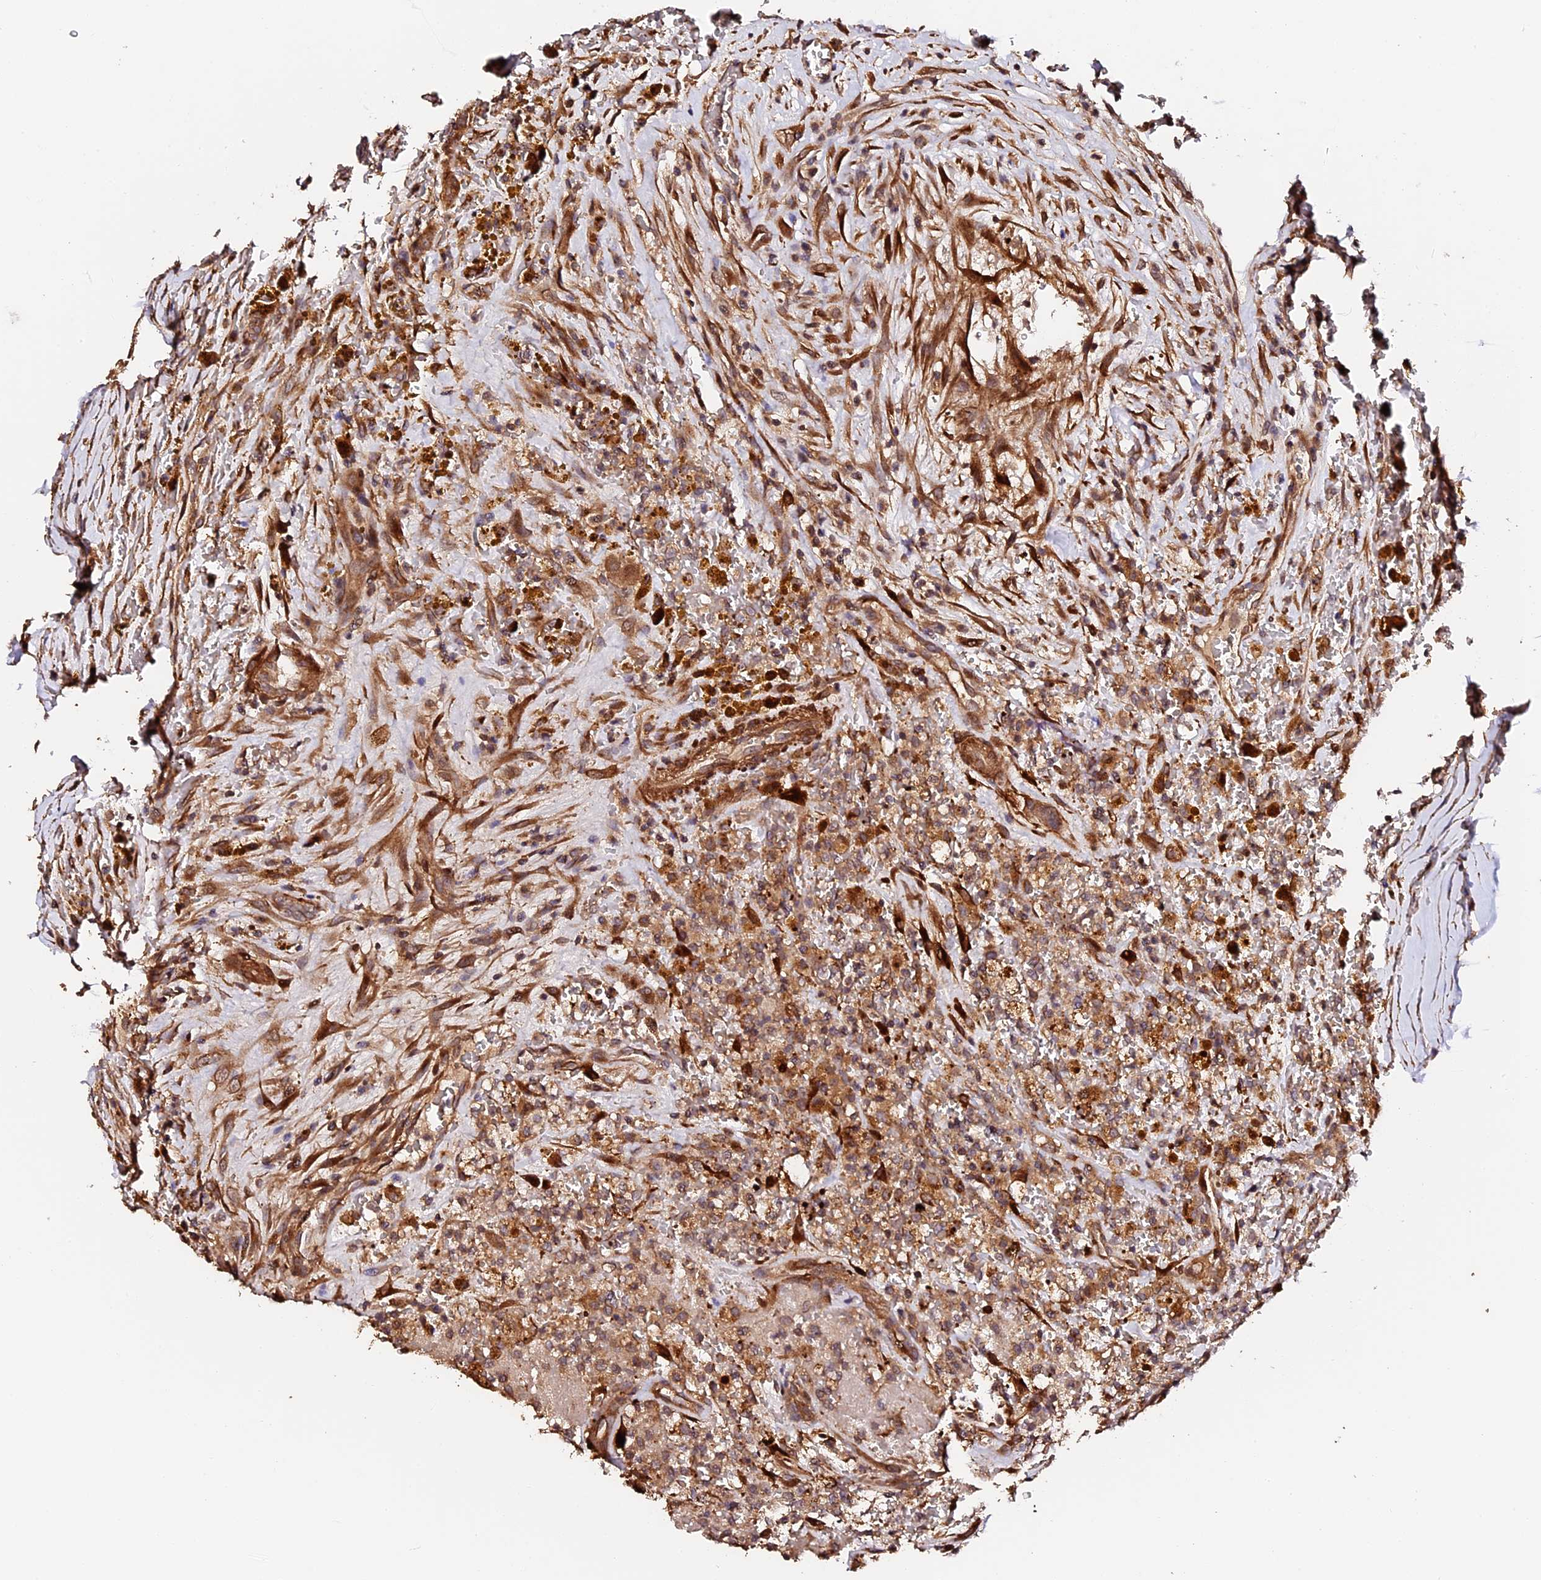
{"staining": {"intensity": "moderate", "quantity": ">75%", "location": "cytoplasmic/membranous"}, "tissue": "thyroid cancer", "cell_type": "Tumor cells", "image_type": "cancer", "snomed": [{"axis": "morphology", "description": "Papillary adenocarcinoma, NOS"}, {"axis": "topography", "description": "Thyroid gland"}], "caption": "Tumor cells show medium levels of moderate cytoplasmic/membranous positivity in about >75% of cells in thyroid cancer. (DAB (3,3'-diaminobenzidine) IHC, brown staining for protein, blue staining for nuclei).", "gene": "TDO2", "patient": {"sex": "male", "age": 77}}